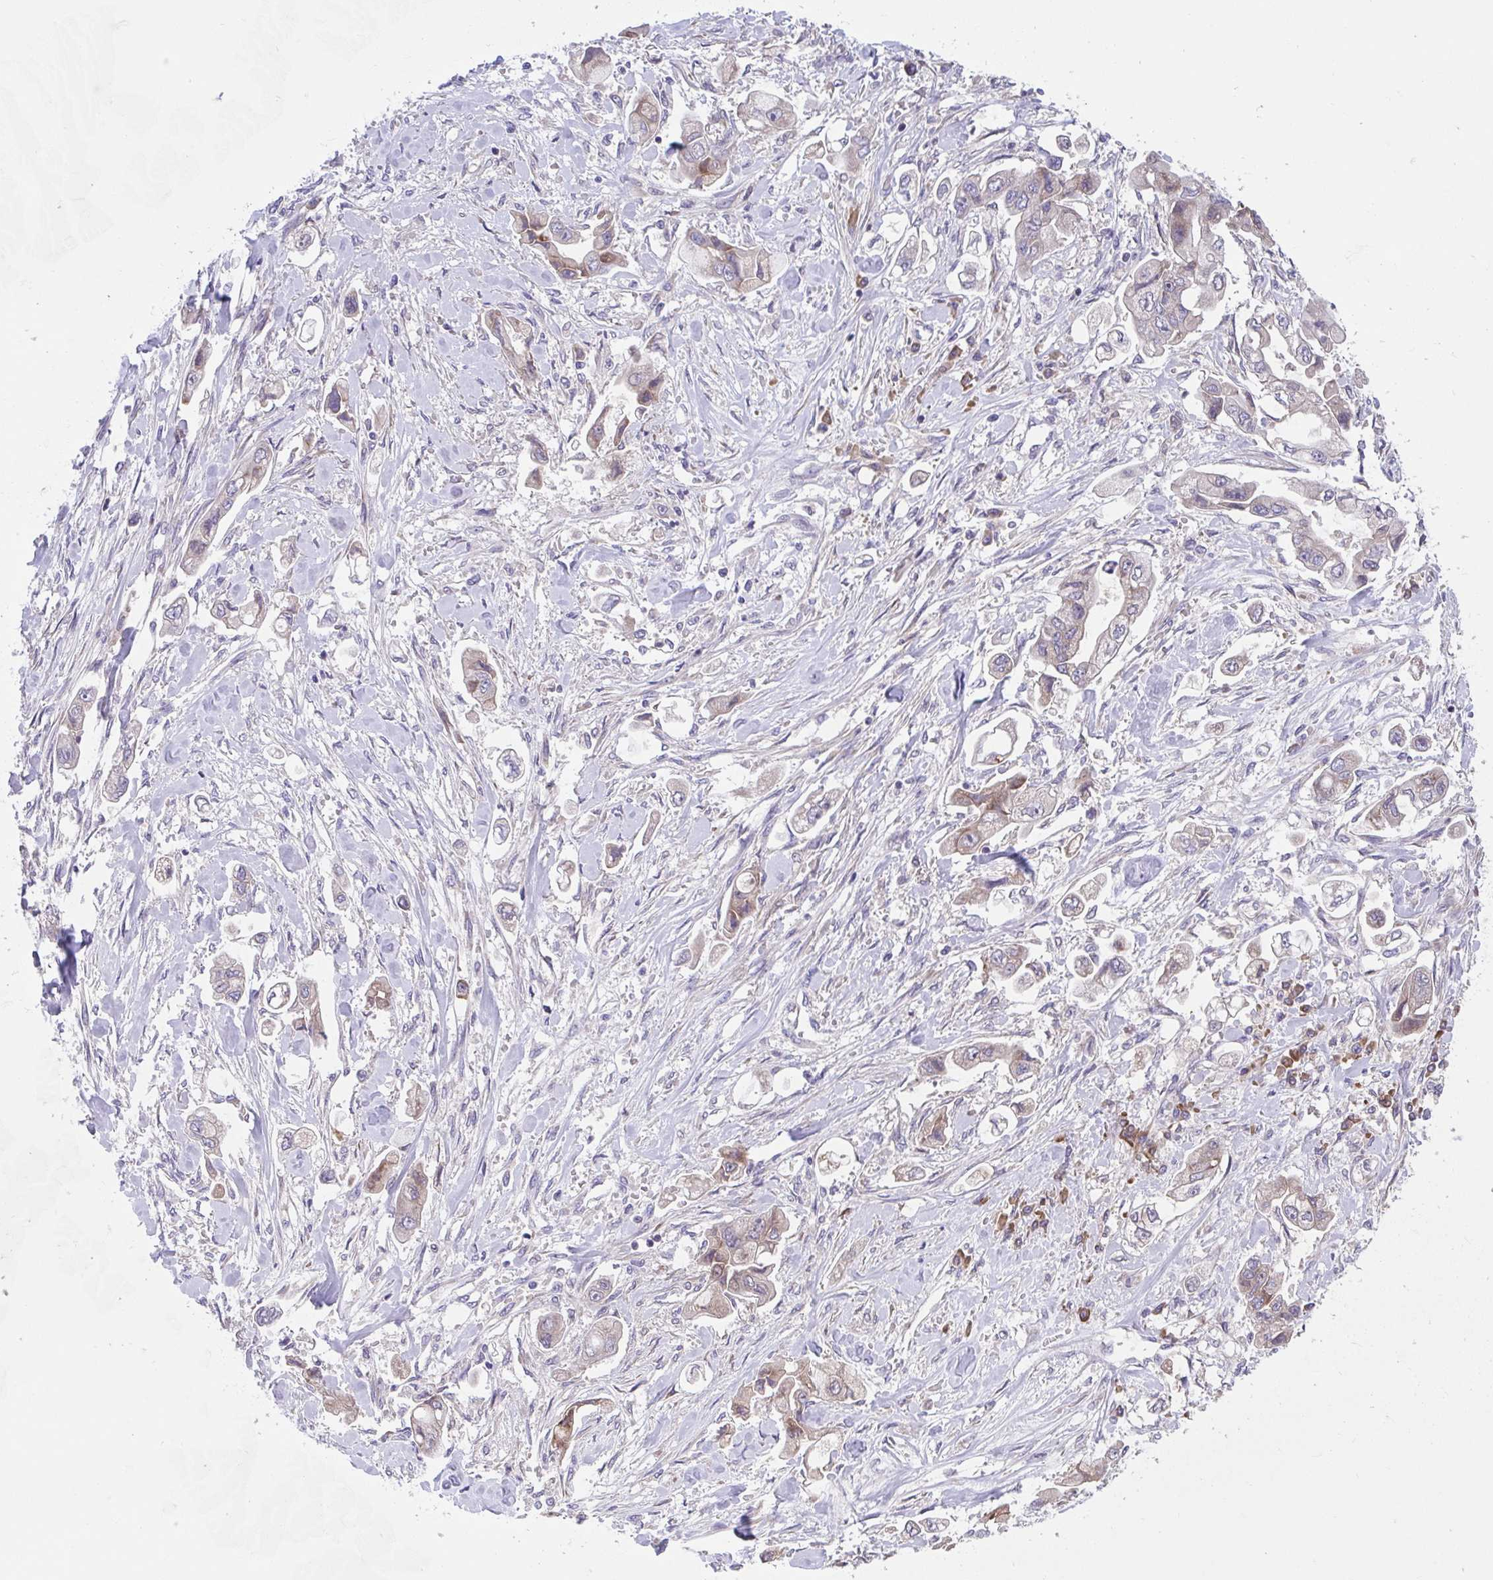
{"staining": {"intensity": "weak", "quantity": ">75%", "location": "cytoplasmic/membranous"}, "tissue": "stomach cancer", "cell_type": "Tumor cells", "image_type": "cancer", "snomed": [{"axis": "morphology", "description": "Adenocarcinoma, NOS"}, {"axis": "topography", "description": "Stomach"}], "caption": "Stomach adenocarcinoma stained with a protein marker displays weak staining in tumor cells.", "gene": "SUSD4", "patient": {"sex": "male", "age": 62}}